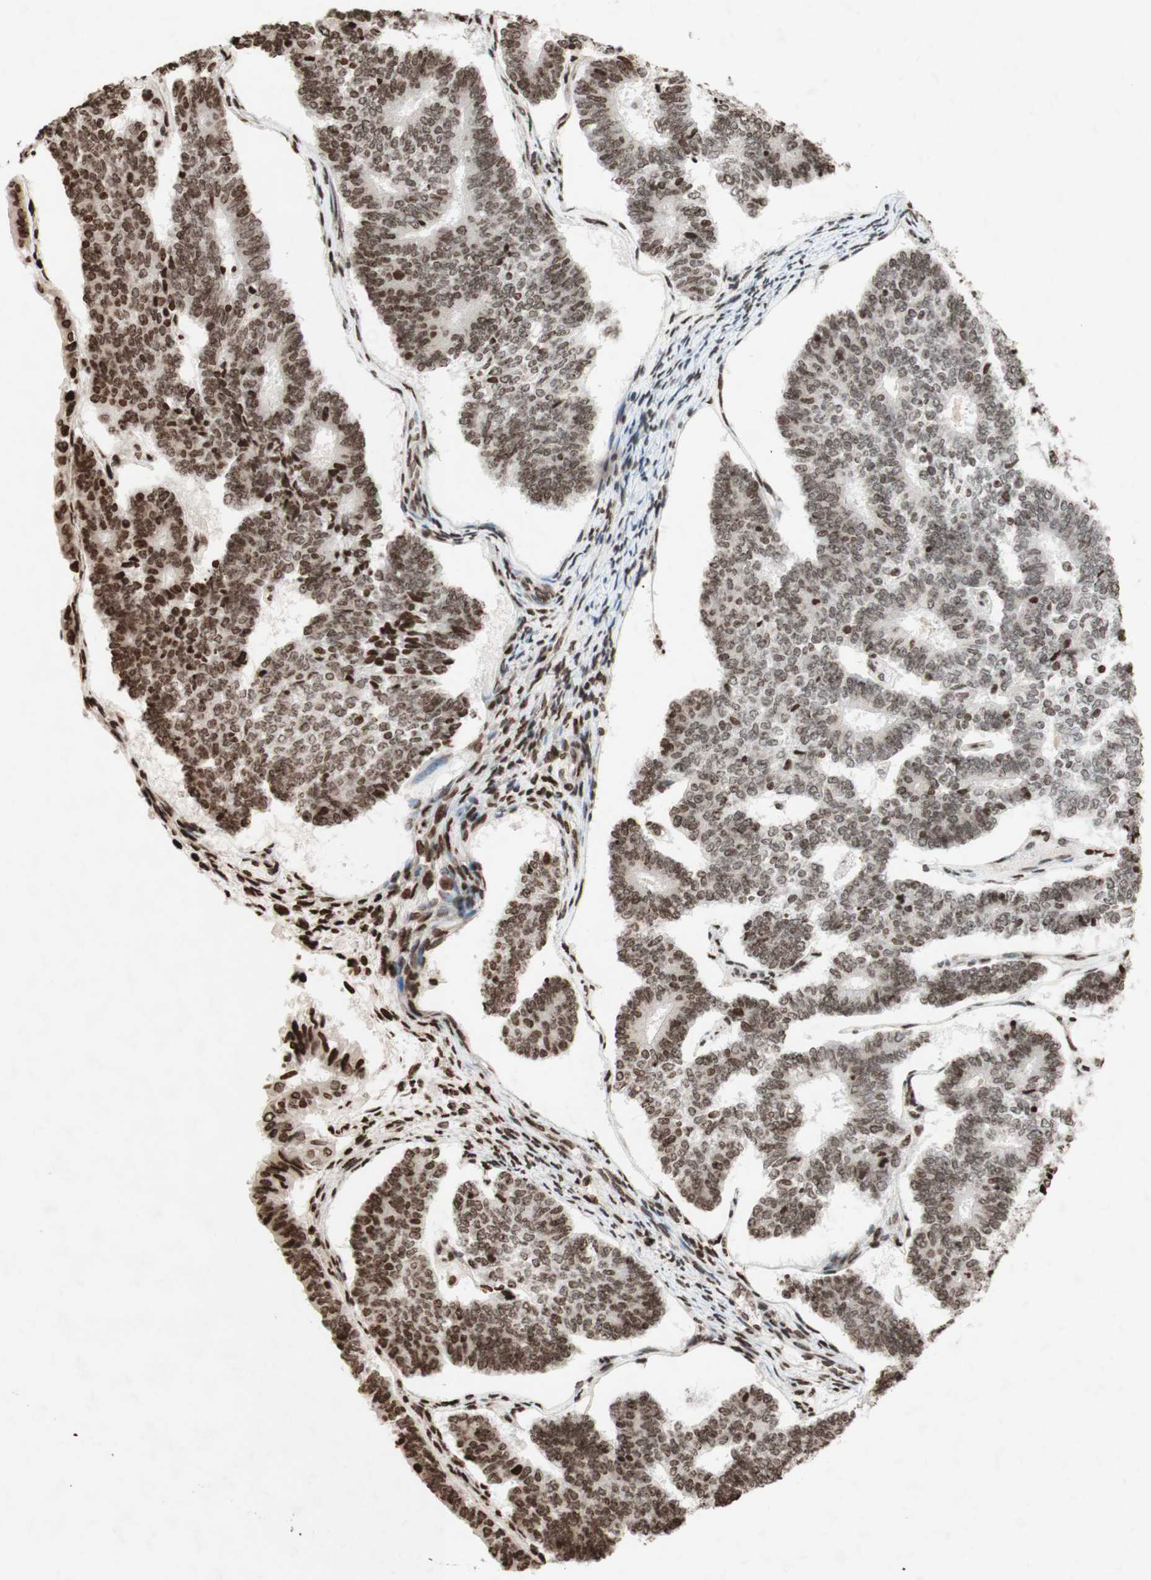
{"staining": {"intensity": "moderate", "quantity": ">75%", "location": "nuclear"}, "tissue": "endometrial cancer", "cell_type": "Tumor cells", "image_type": "cancer", "snomed": [{"axis": "morphology", "description": "Adenocarcinoma, NOS"}, {"axis": "topography", "description": "Endometrium"}], "caption": "IHC of human endometrial cancer (adenocarcinoma) reveals medium levels of moderate nuclear positivity in approximately >75% of tumor cells. The staining was performed using DAB, with brown indicating positive protein expression. Nuclei are stained blue with hematoxylin.", "gene": "NCOA3", "patient": {"sex": "female", "age": 70}}